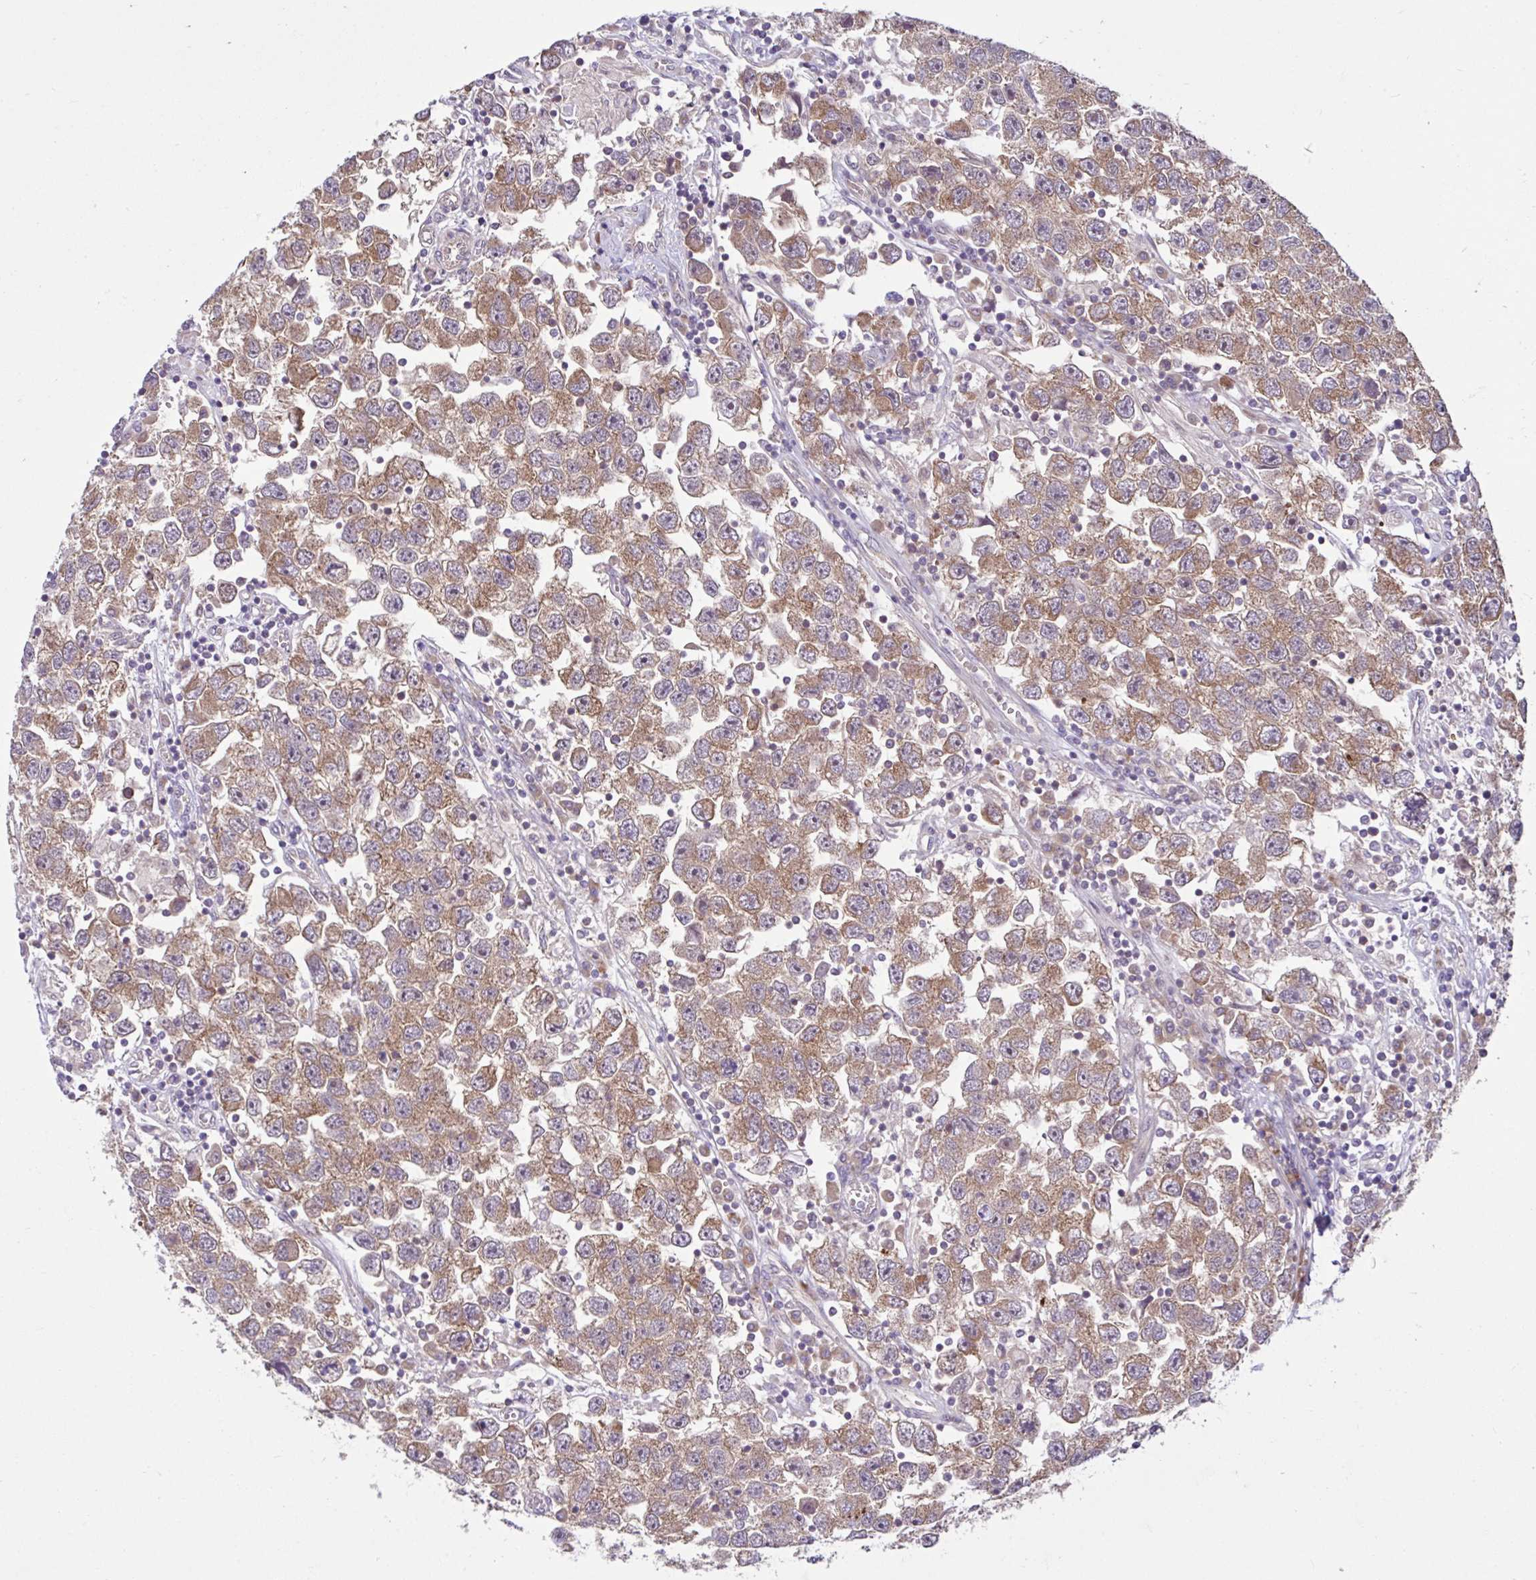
{"staining": {"intensity": "moderate", "quantity": ">75%", "location": "cytoplasmic/membranous"}, "tissue": "testis cancer", "cell_type": "Tumor cells", "image_type": "cancer", "snomed": [{"axis": "morphology", "description": "Seminoma, NOS"}, {"axis": "topography", "description": "Testis"}], "caption": "Approximately >75% of tumor cells in seminoma (testis) reveal moderate cytoplasmic/membranous protein staining as visualized by brown immunohistochemical staining.", "gene": "NTPCR", "patient": {"sex": "male", "age": 26}}